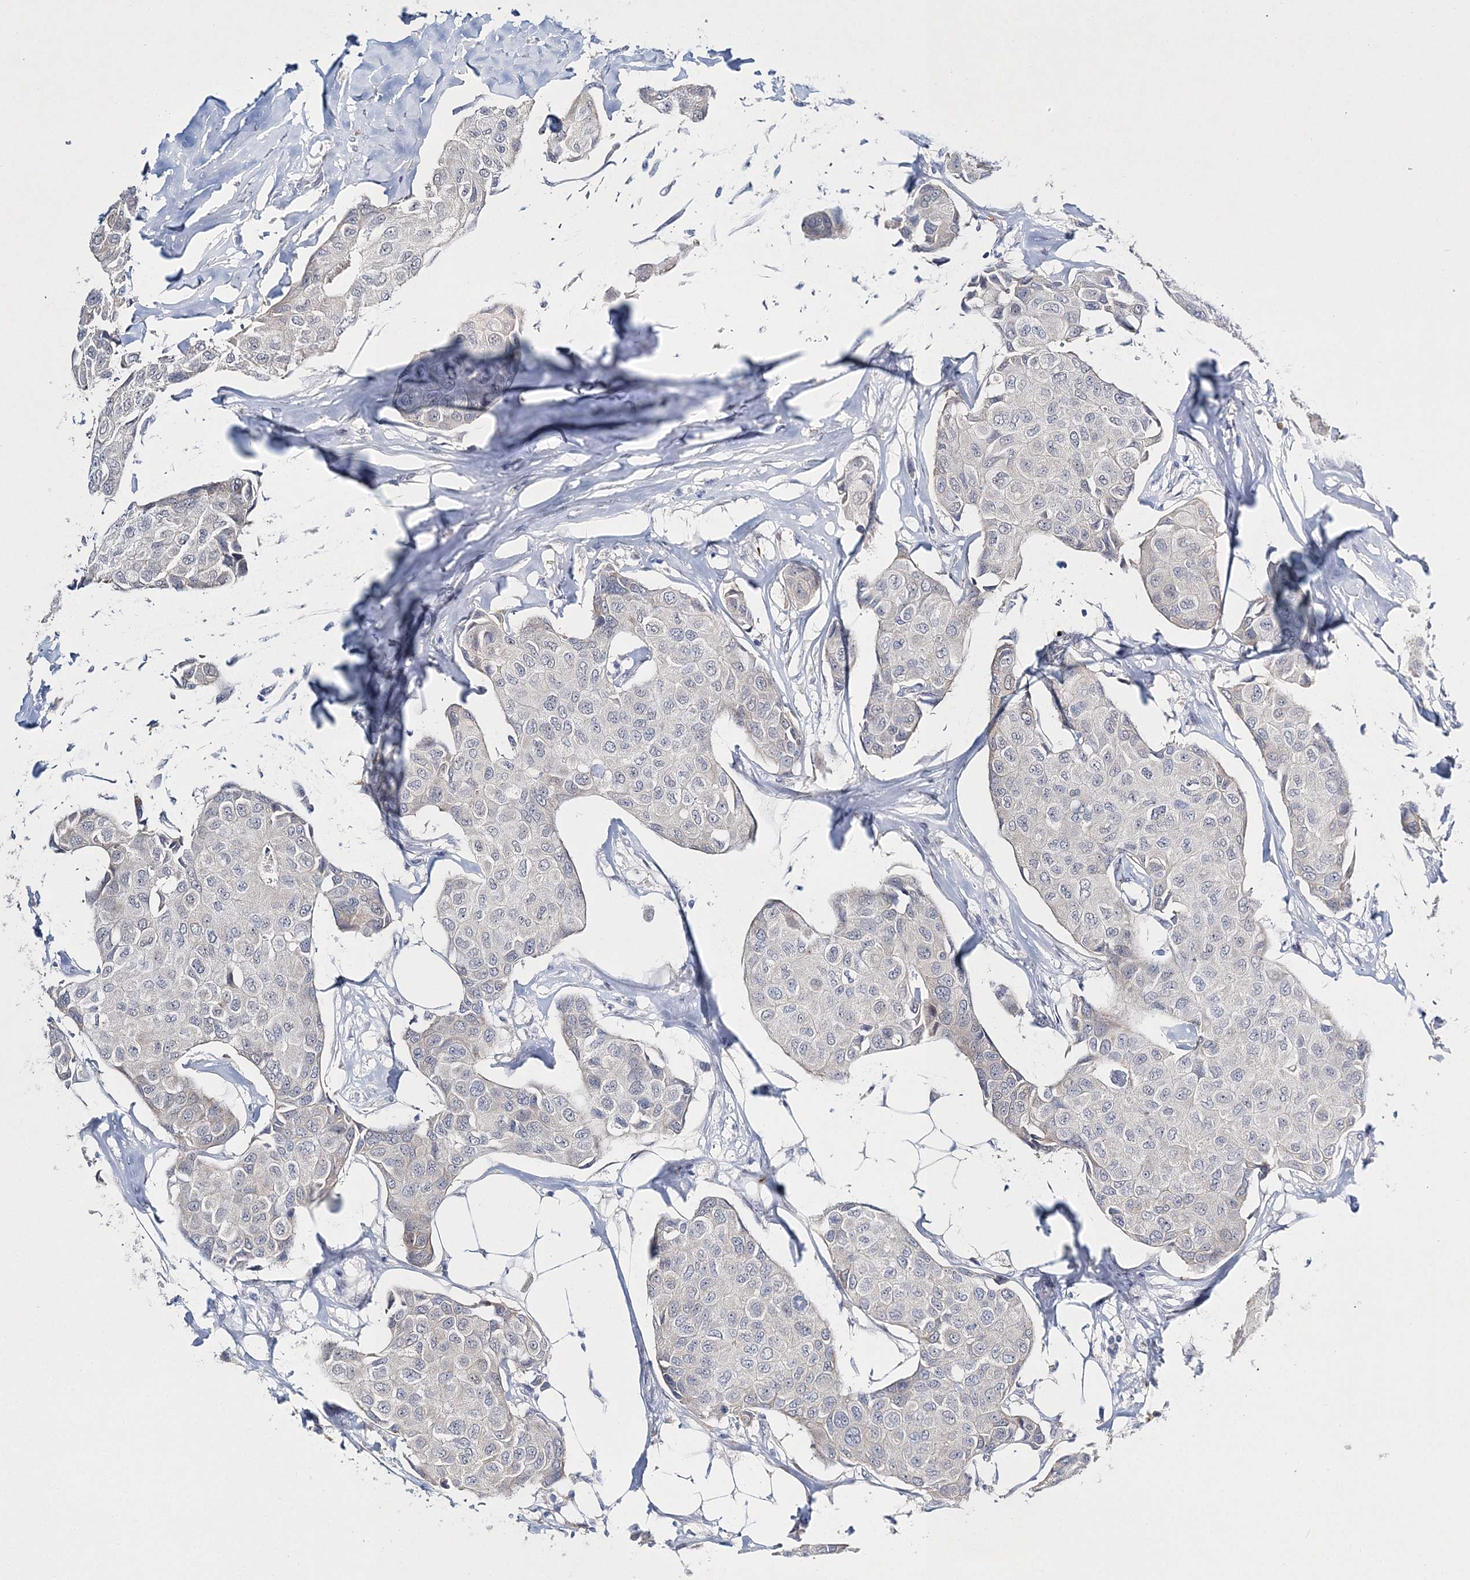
{"staining": {"intensity": "negative", "quantity": "none", "location": "none"}, "tissue": "breast cancer", "cell_type": "Tumor cells", "image_type": "cancer", "snomed": [{"axis": "morphology", "description": "Duct carcinoma"}, {"axis": "topography", "description": "Breast"}], "caption": "Tumor cells show no significant protein expression in breast infiltrating ductal carcinoma. (Brightfield microscopy of DAB immunohistochemistry (IHC) at high magnification).", "gene": "MYOZ2", "patient": {"sex": "female", "age": 80}}